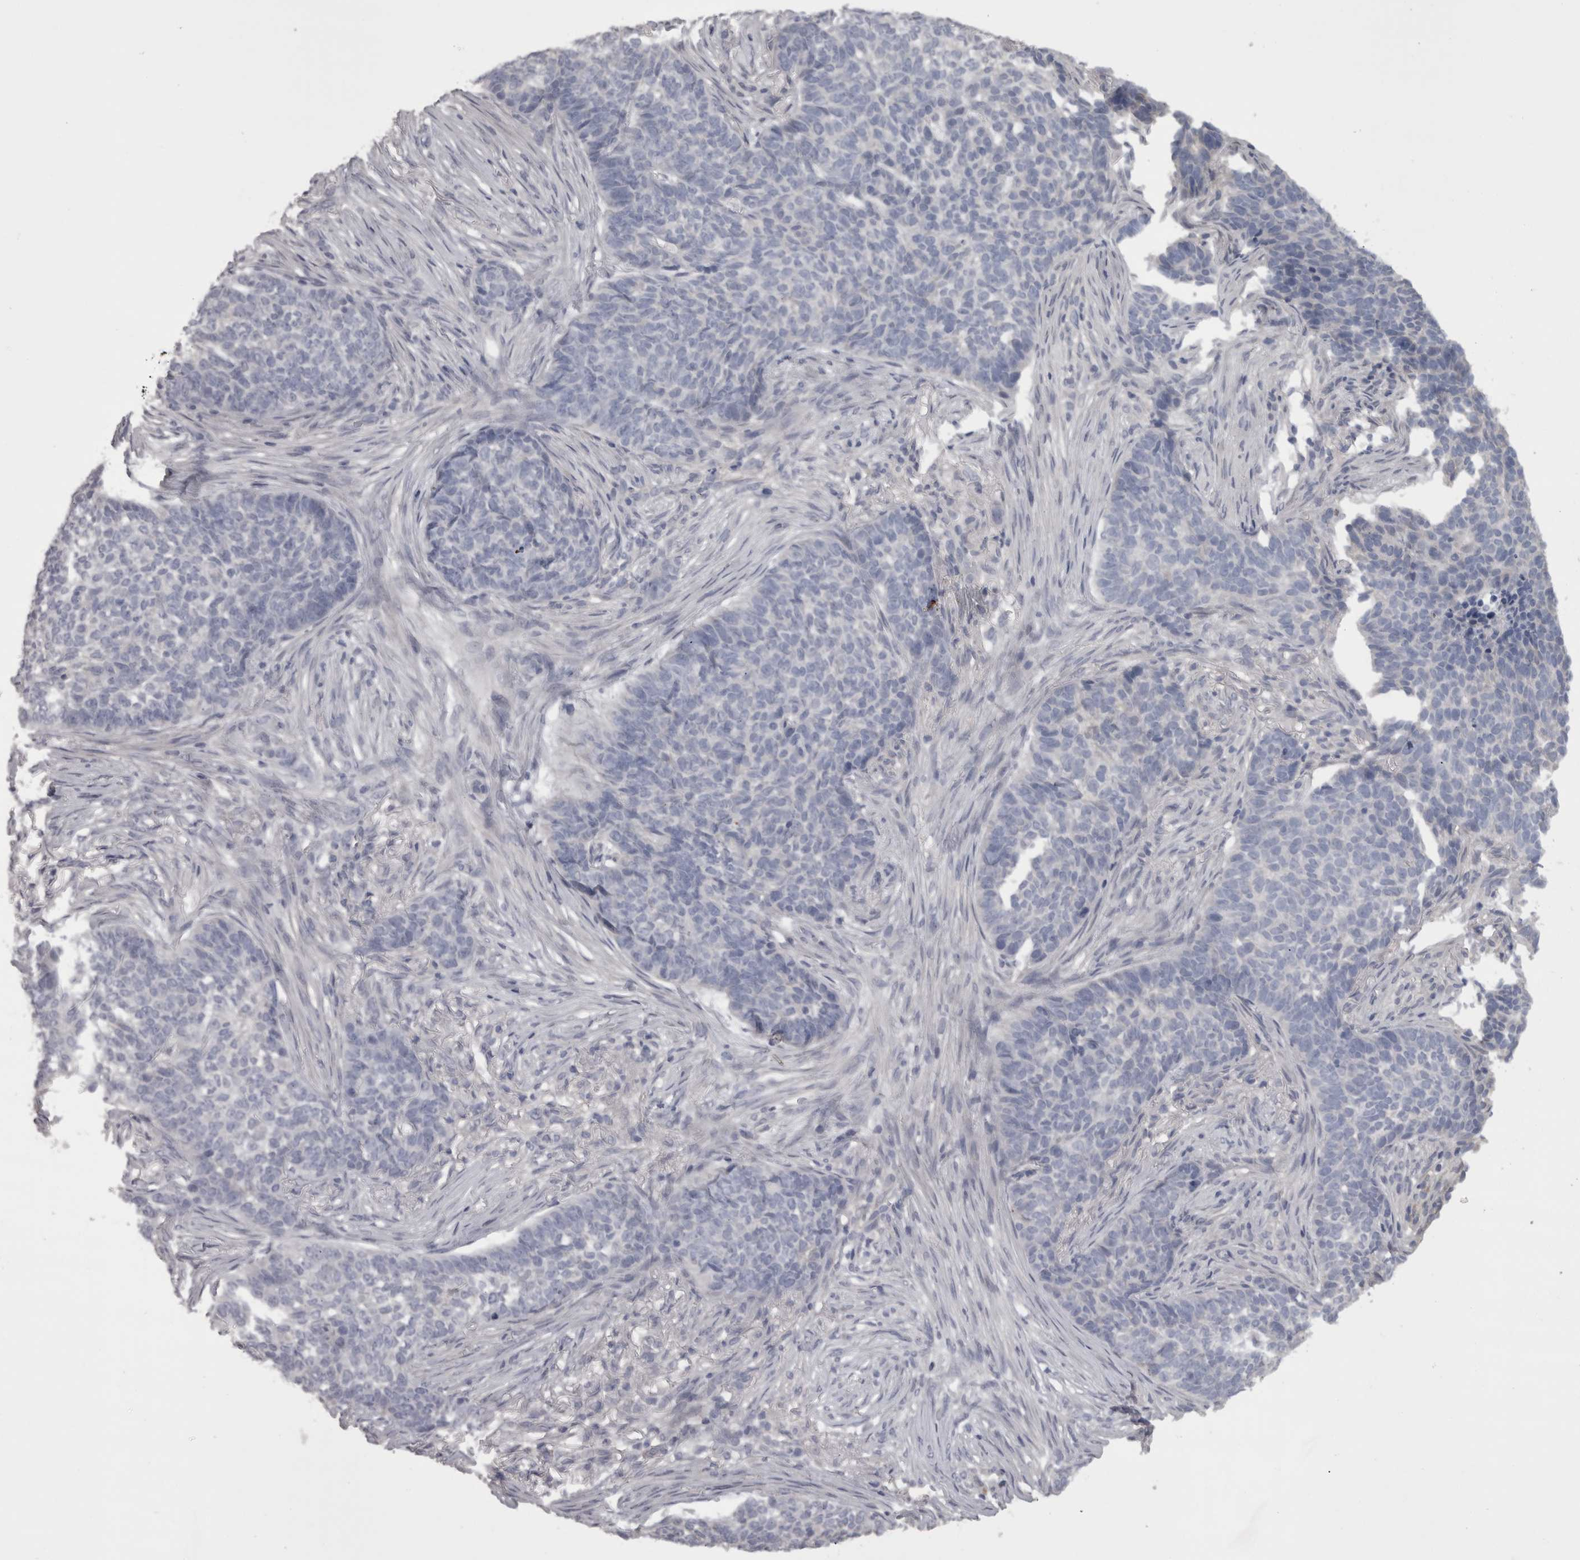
{"staining": {"intensity": "negative", "quantity": "none", "location": "none"}, "tissue": "skin cancer", "cell_type": "Tumor cells", "image_type": "cancer", "snomed": [{"axis": "morphology", "description": "Basal cell carcinoma"}, {"axis": "topography", "description": "Skin"}], "caption": "This is a histopathology image of immunohistochemistry staining of skin cancer, which shows no expression in tumor cells.", "gene": "CAMK2D", "patient": {"sex": "male", "age": 85}}